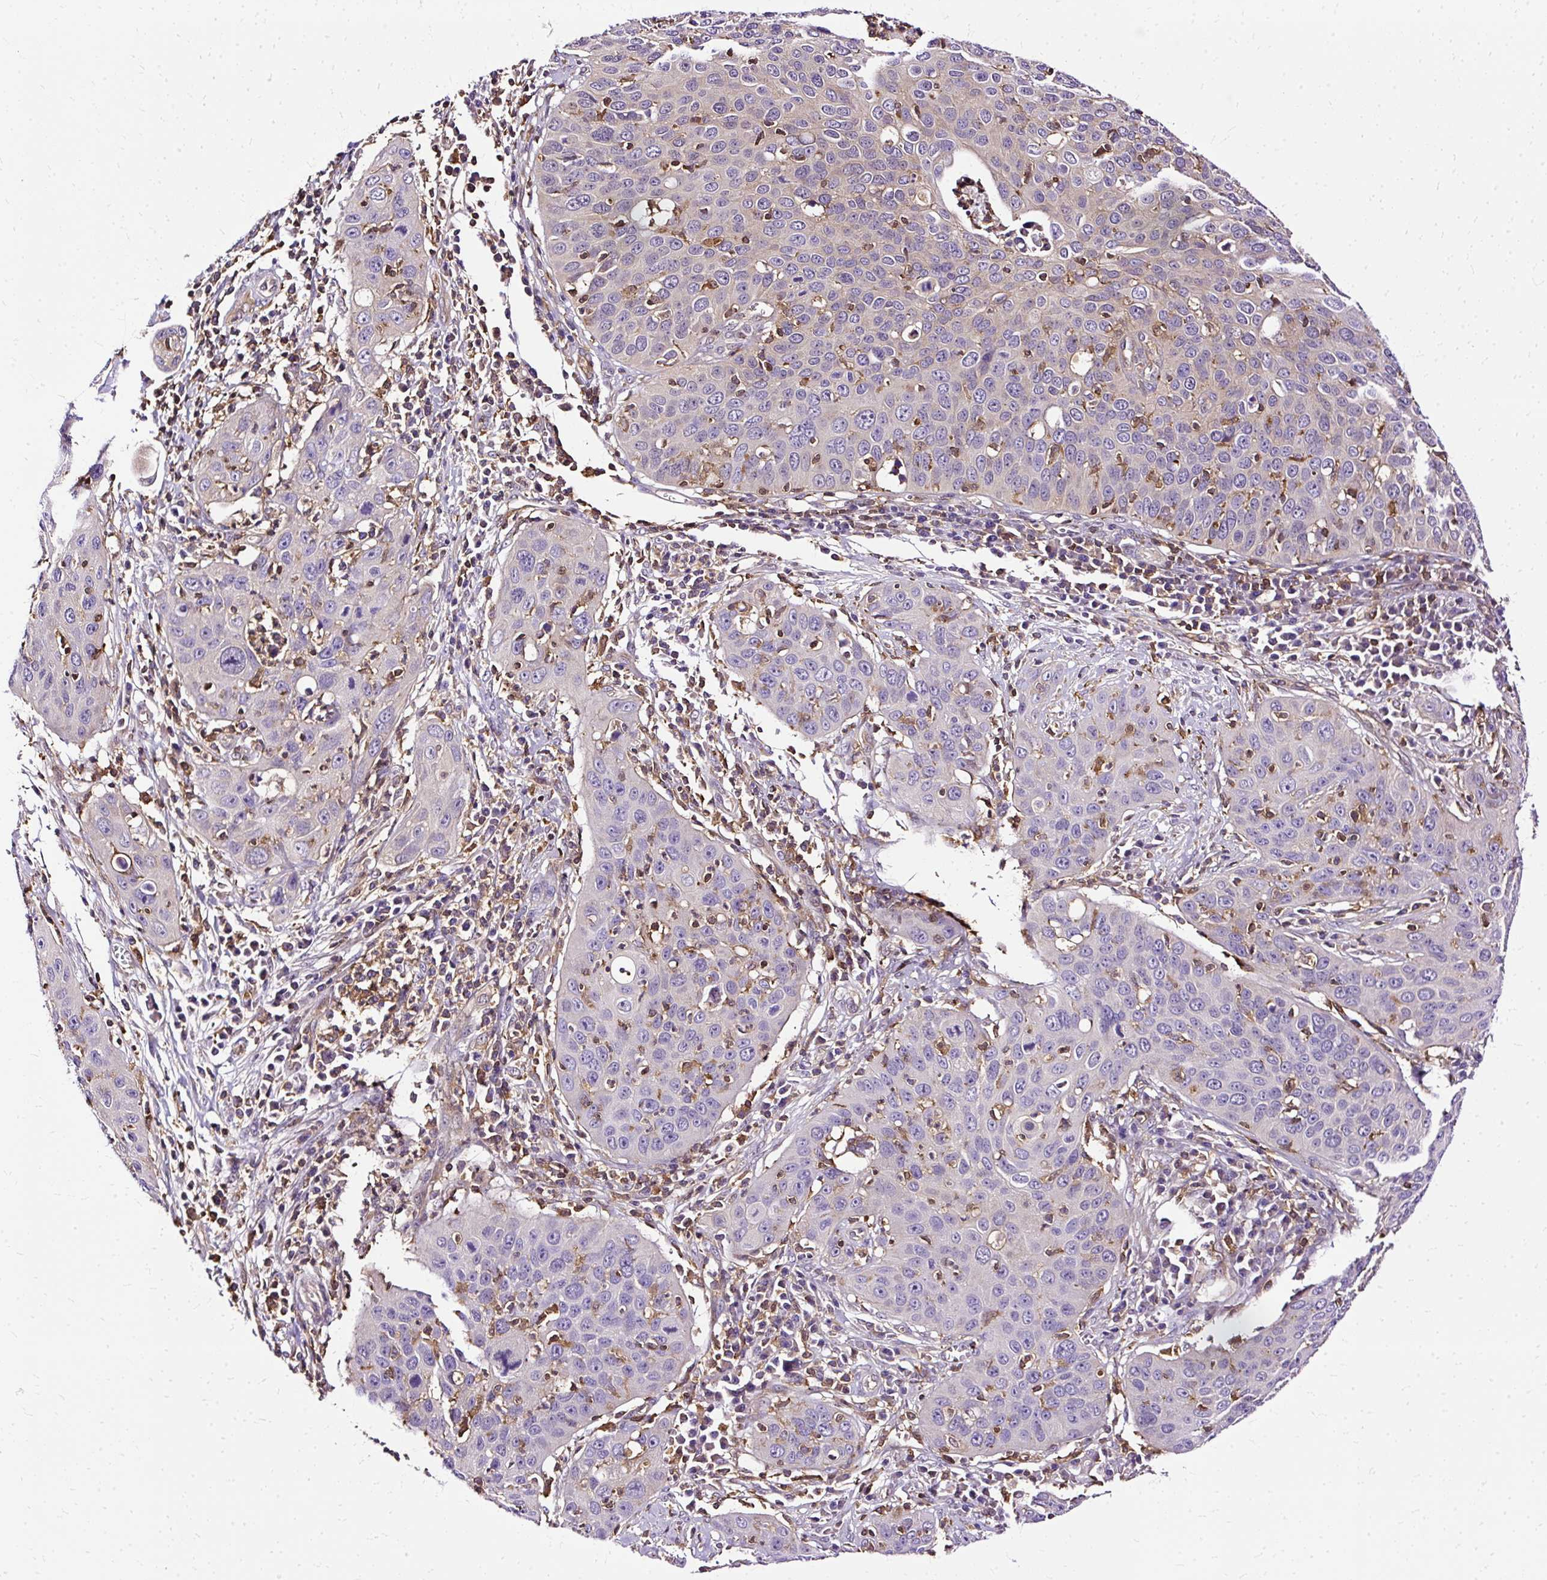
{"staining": {"intensity": "negative", "quantity": "none", "location": "none"}, "tissue": "cervical cancer", "cell_type": "Tumor cells", "image_type": "cancer", "snomed": [{"axis": "morphology", "description": "Squamous cell carcinoma, NOS"}, {"axis": "topography", "description": "Cervix"}], "caption": "DAB immunohistochemical staining of human cervical squamous cell carcinoma displays no significant staining in tumor cells.", "gene": "TWF2", "patient": {"sex": "female", "age": 36}}